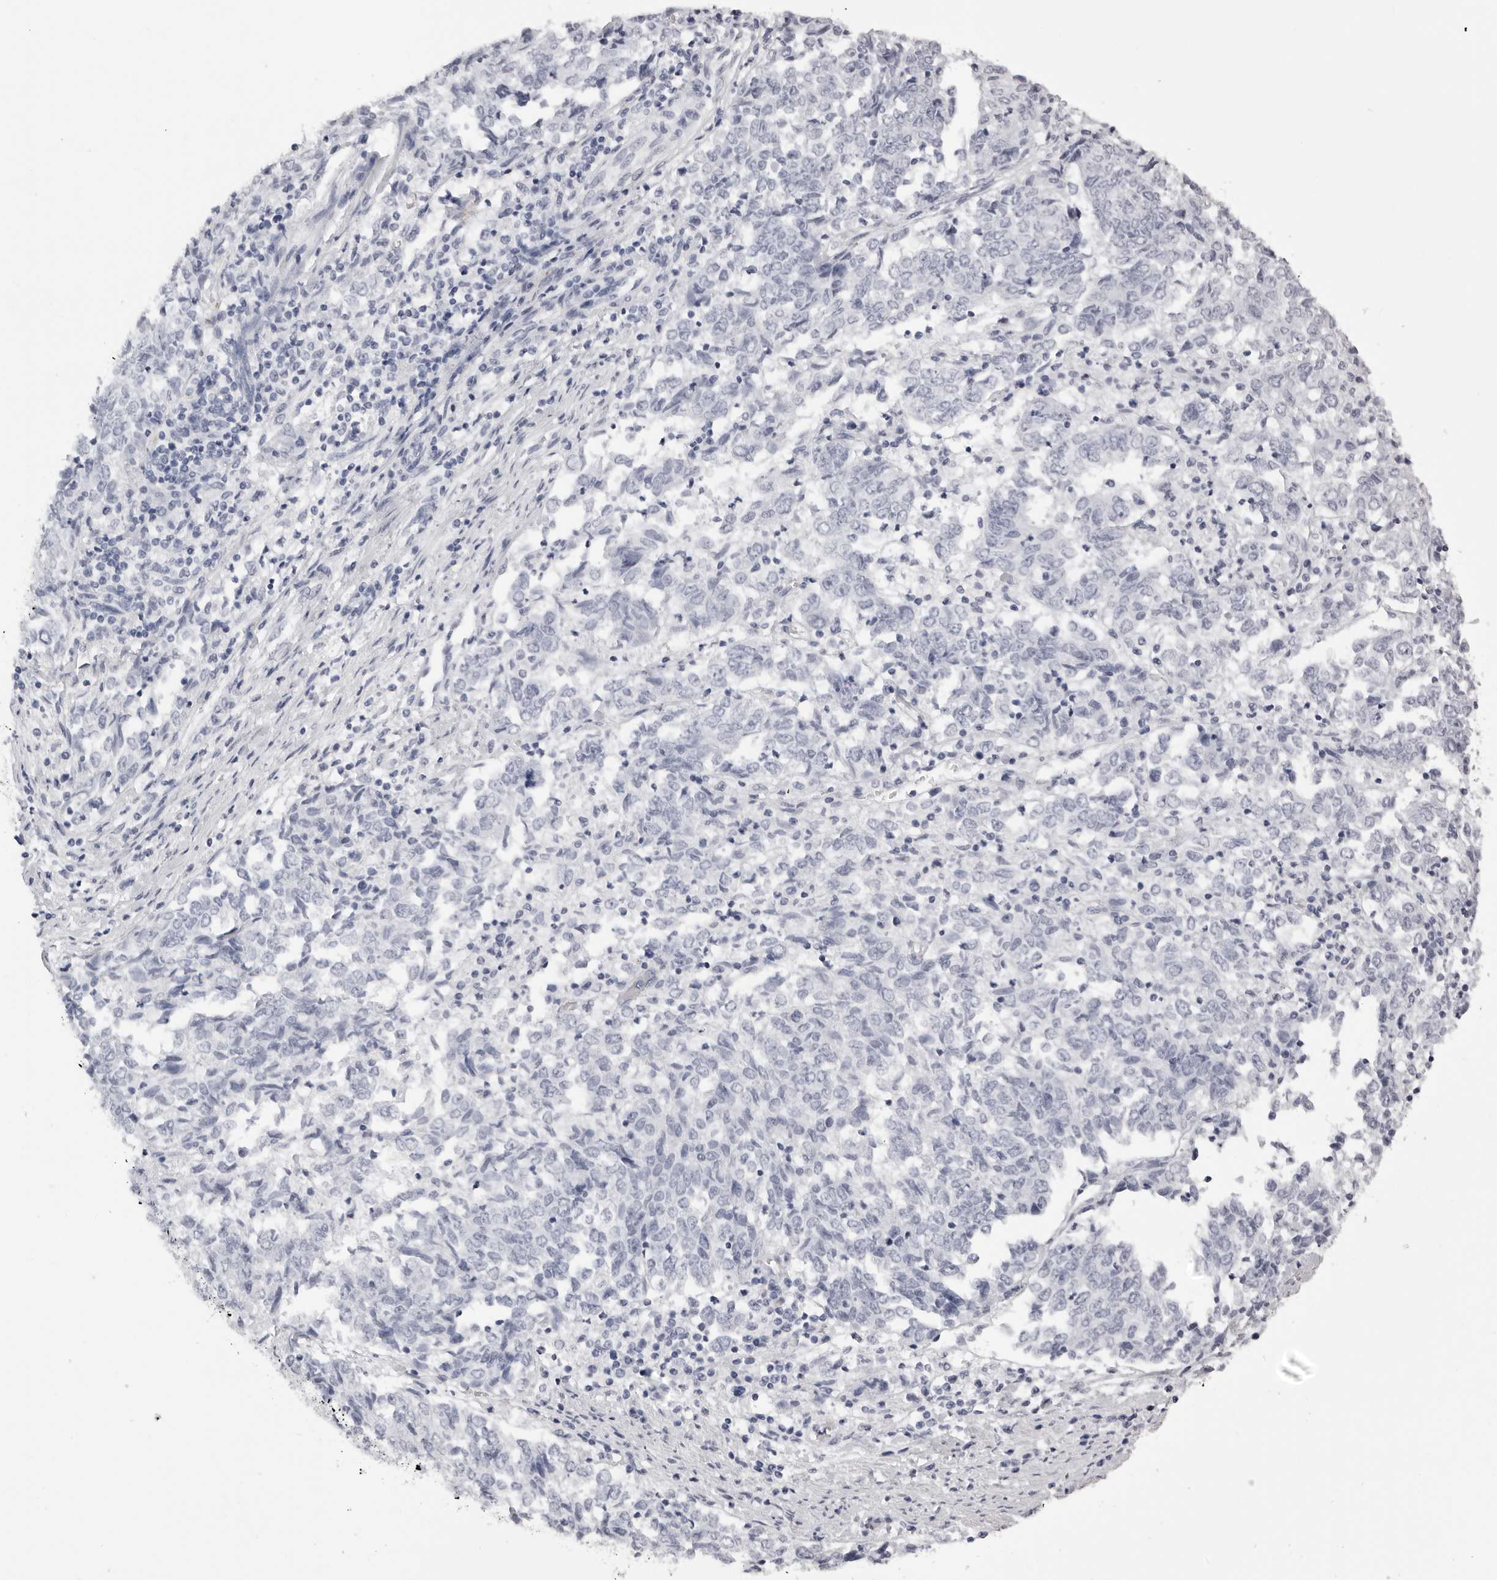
{"staining": {"intensity": "negative", "quantity": "none", "location": "none"}, "tissue": "endometrial cancer", "cell_type": "Tumor cells", "image_type": "cancer", "snomed": [{"axis": "morphology", "description": "Adenocarcinoma, NOS"}, {"axis": "topography", "description": "Endometrium"}], "caption": "Tumor cells show no significant positivity in endometrial adenocarcinoma. (Brightfield microscopy of DAB (3,3'-diaminobenzidine) IHC at high magnification).", "gene": "RHO", "patient": {"sex": "female", "age": 80}}